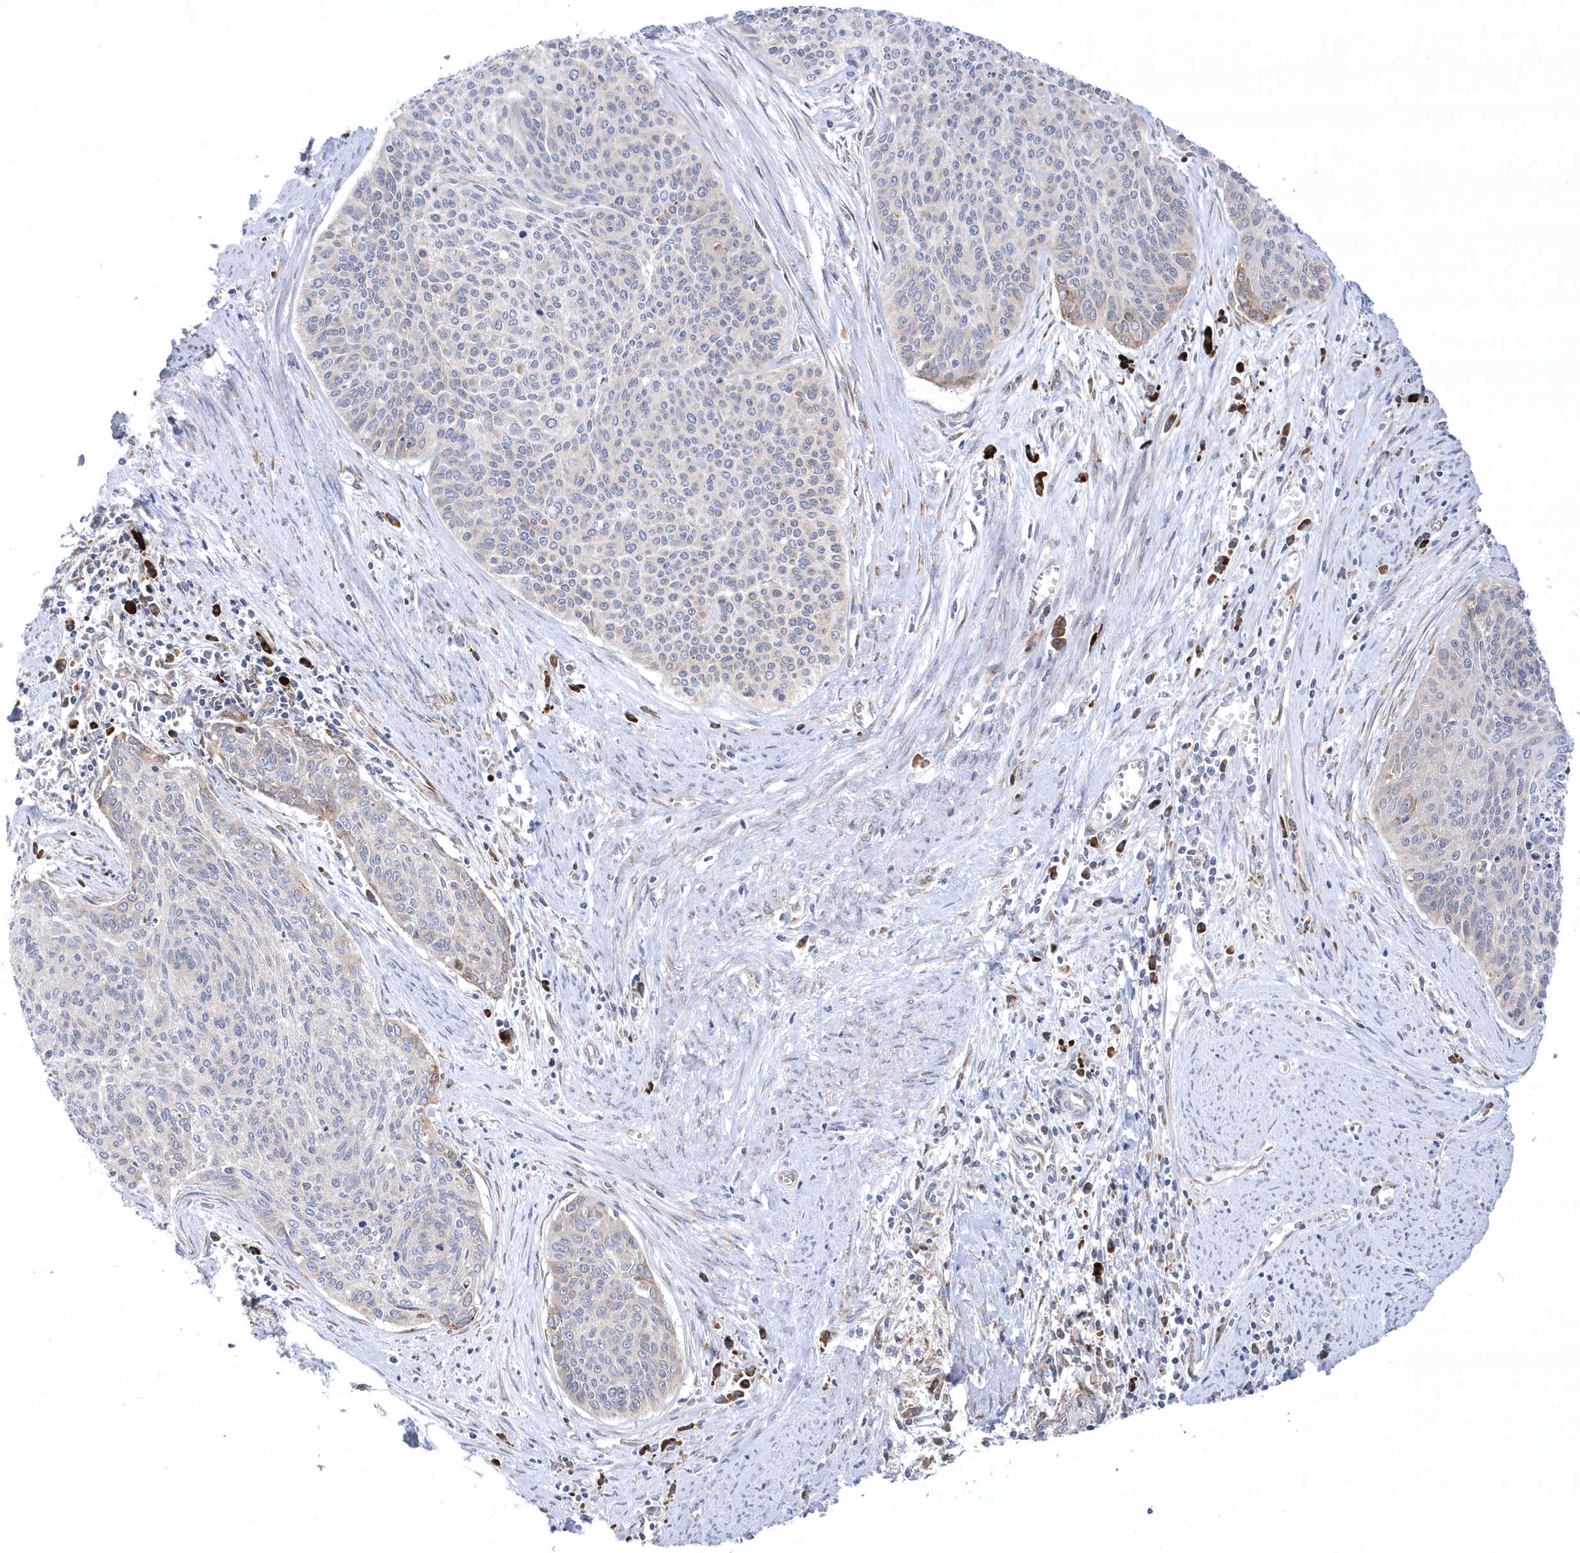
{"staining": {"intensity": "weak", "quantity": "<25%", "location": "cytoplasmic/membranous"}, "tissue": "cervical cancer", "cell_type": "Tumor cells", "image_type": "cancer", "snomed": [{"axis": "morphology", "description": "Squamous cell carcinoma, NOS"}, {"axis": "topography", "description": "Cervix"}], "caption": "A photomicrograph of cervical squamous cell carcinoma stained for a protein reveals no brown staining in tumor cells. (Brightfield microscopy of DAB (3,3'-diaminobenzidine) IHC at high magnification).", "gene": "MED31", "patient": {"sex": "female", "age": 55}}